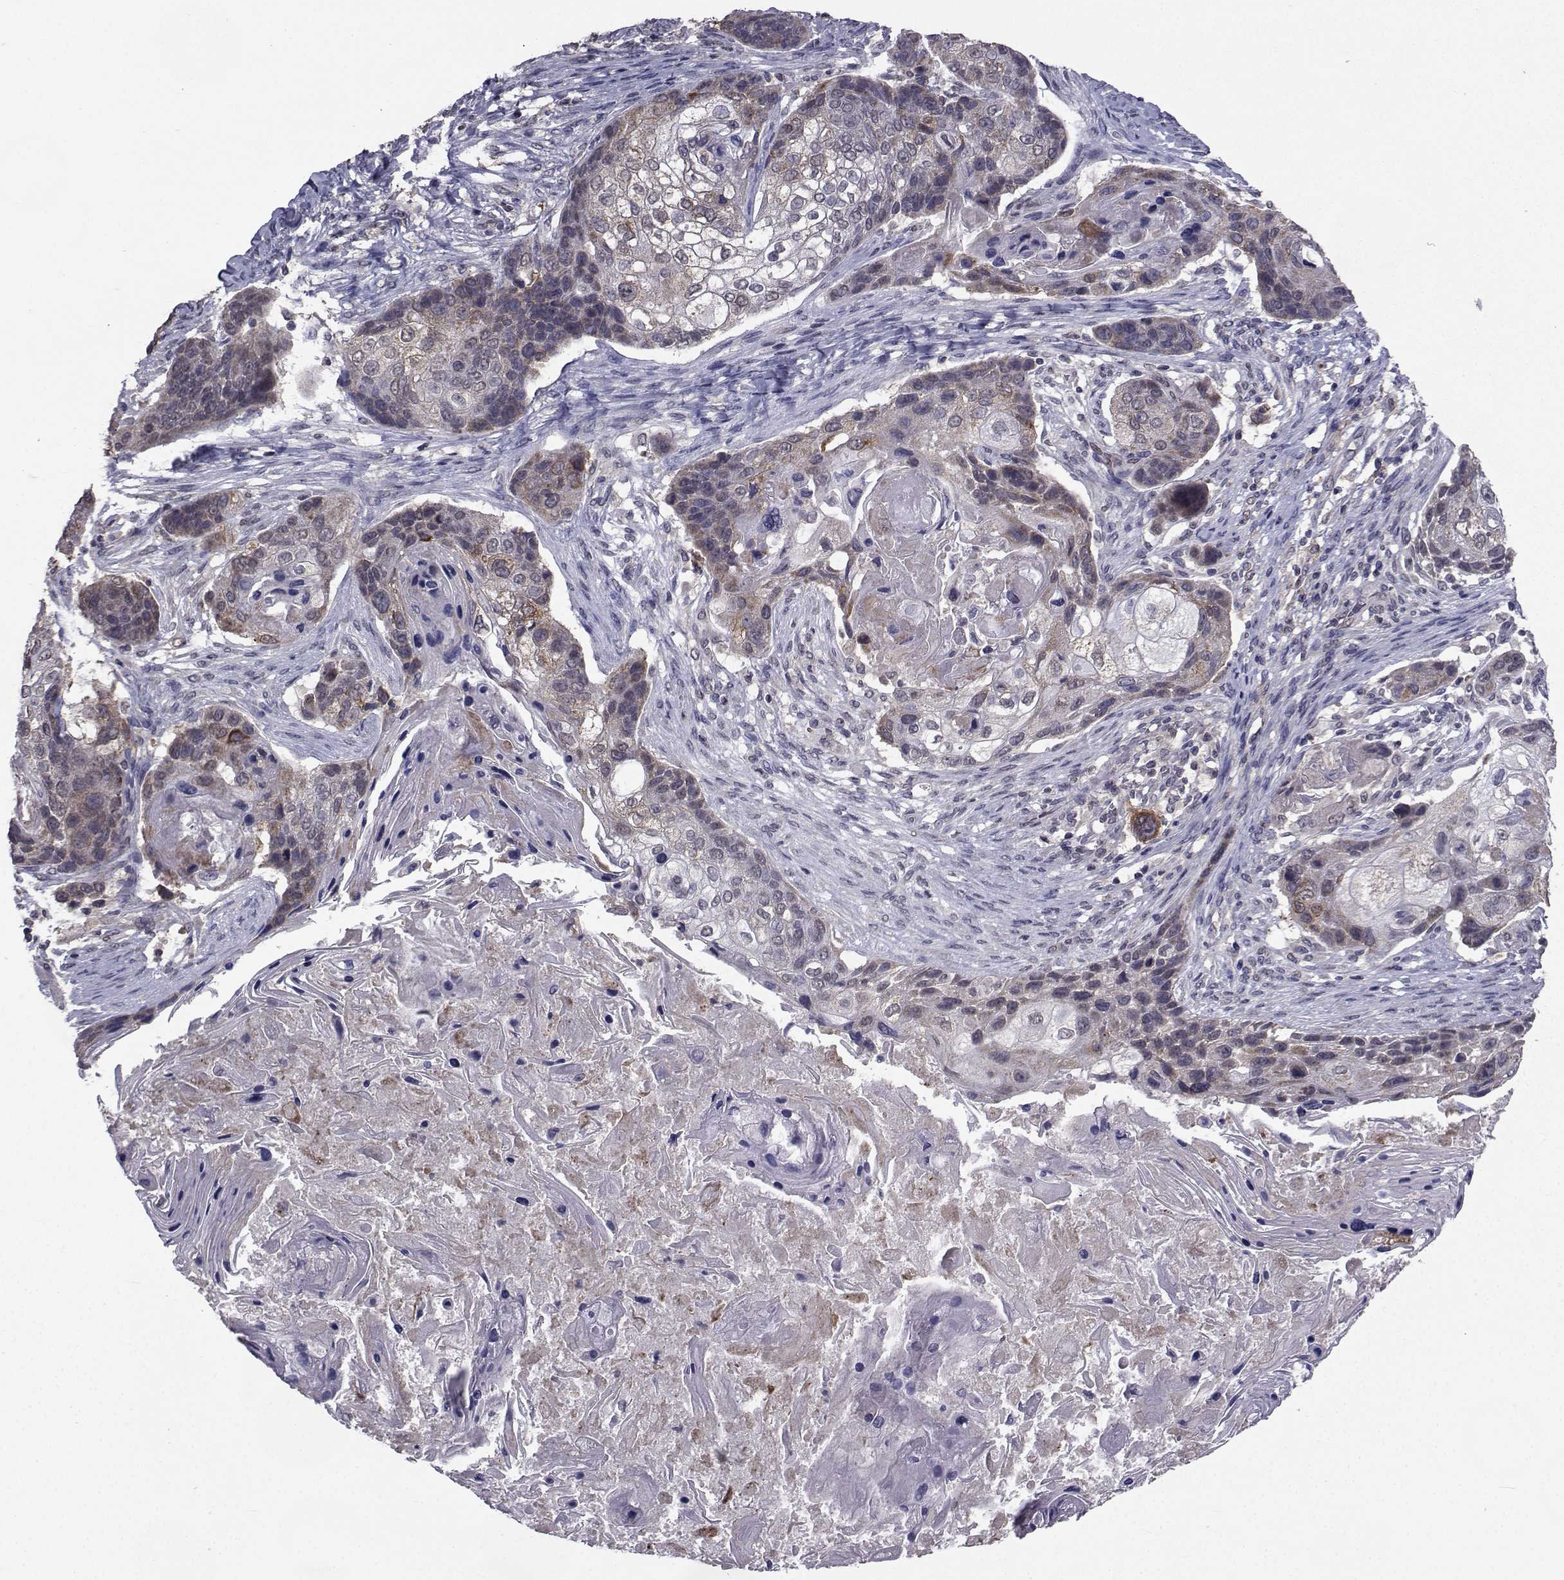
{"staining": {"intensity": "strong", "quantity": "<25%", "location": "cytoplasmic/membranous"}, "tissue": "lung cancer", "cell_type": "Tumor cells", "image_type": "cancer", "snomed": [{"axis": "morphology", "description": "Squamous cell carcinoma, NOS"}, {"axis": "topography", "description": "Lung"}], "caption": "Immunohistochemistry (DAB) staining of lung cancer shows strong cytoplasmic/membranous protein positivity in about <25% of tumor cells. The protein of interest is stained brown, and the nuclei are stained in blue (DAB IHC with brightfield microscopy, high magnification).", "gene": "CYP2S1", "patient": {"sex": "male", "age": 69}}